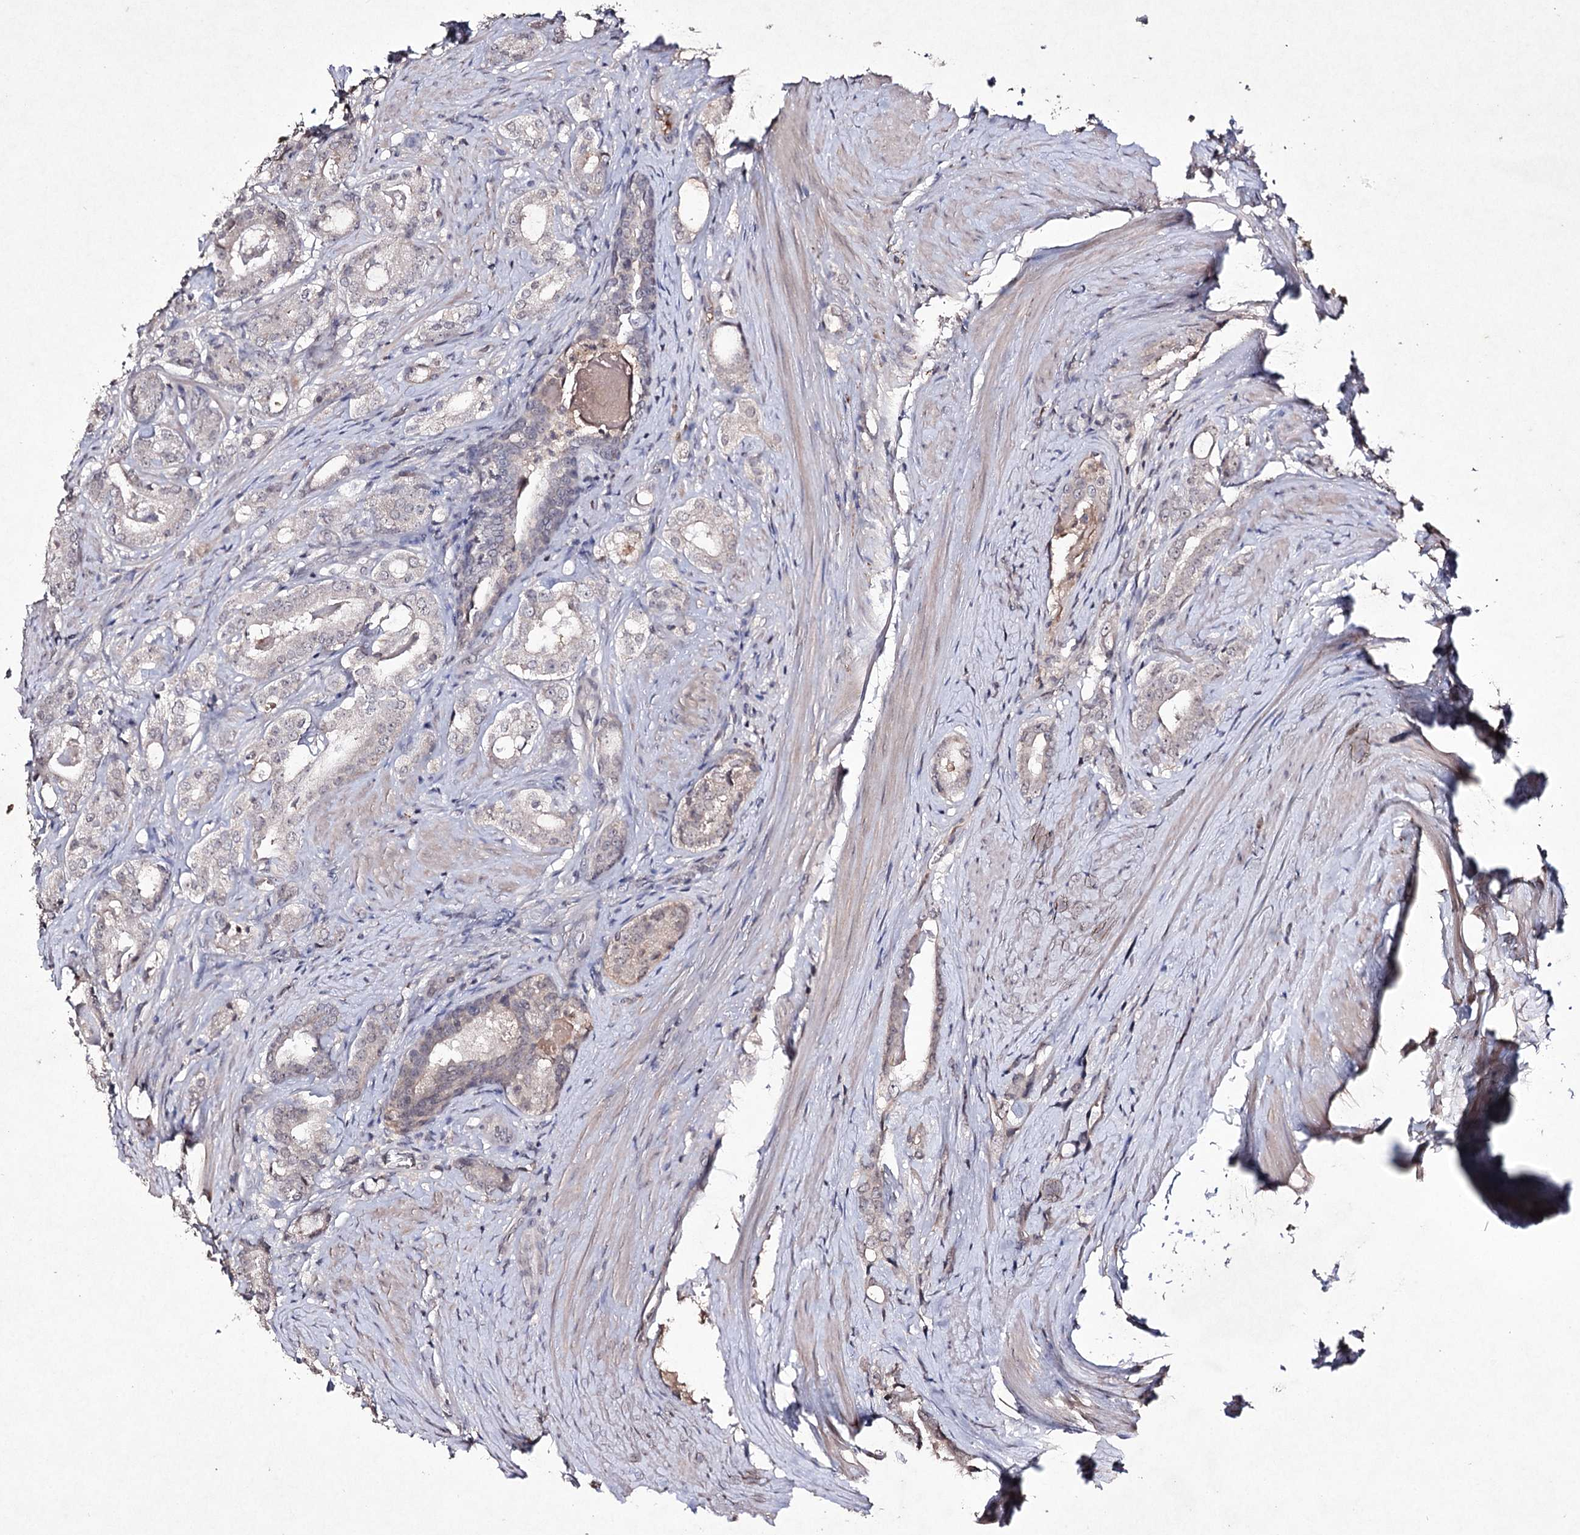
{"staining": {"intensity": "negative", "quantity": "none", "location": "none"}, "tissue": "prostate cancer", "cell_type": "Tumor cells", "image_type": "cancer", "snomed": [{"axis": "morphology", "description": "Adenocarcinoma, High grade"}, {"axis": "topography", "description": "Prostate"}], "caption": "Prostate cancer (high-grade adenocarcinoma) was stained to show a protein in brown. There is no significant expression in tumor cells.", "gene": "SYNGR3", "patient": {"sex": "male", "age": 63}}